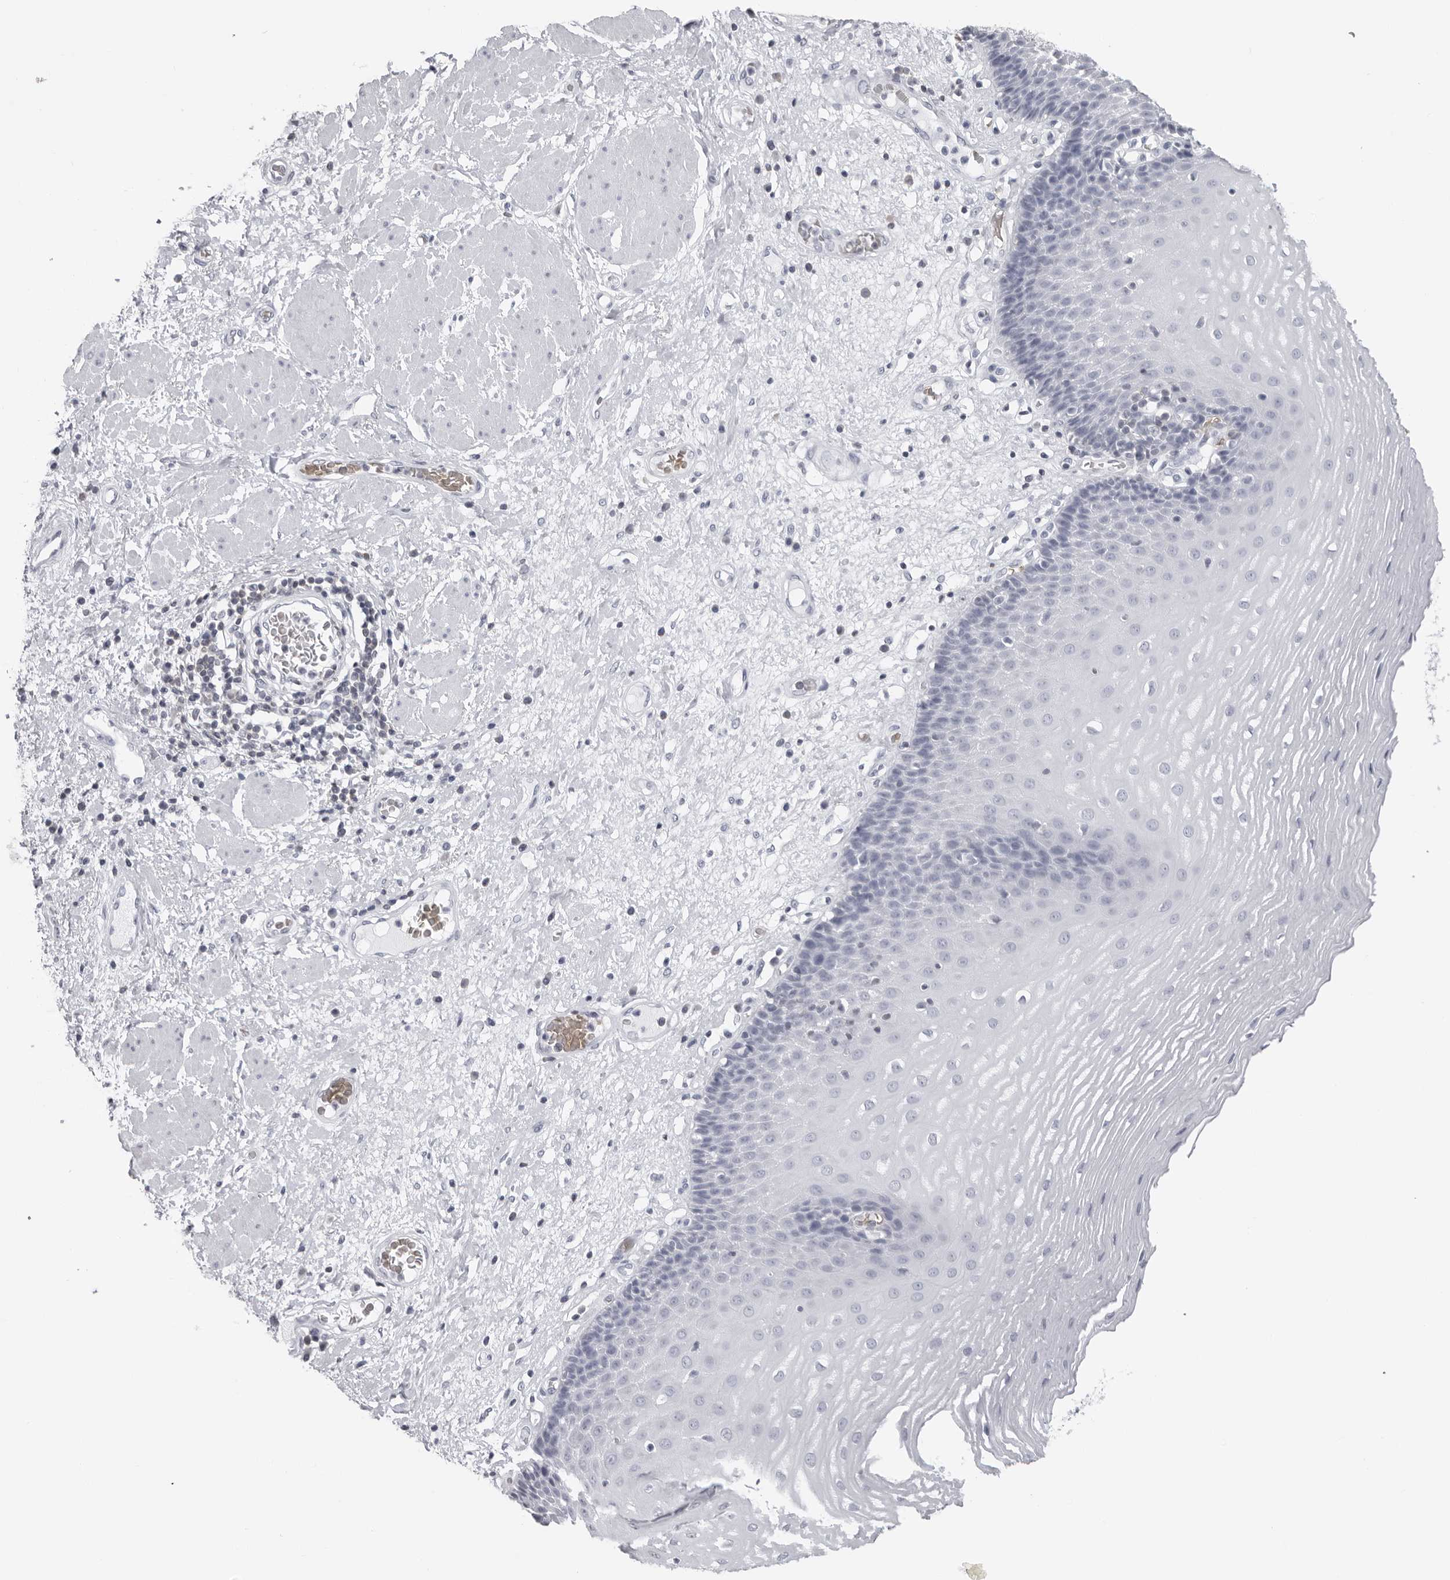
{"staining": {"intensity": "negative", "quantity": "none", "location": "none"}, "tissue": "esophagus", "cell_type": "Squamous epithelial cells", "image_type": "normal", "snomed": [{"axis": "morphology", "description": "Normal tissue, NOS"}, {"axis": "morphology", "description": "Adenocarcinoma, NOS"}, {"axis": "topography", "description": "Esophagus"}], "caption": "Immunohistochemistry photomicrograph of normal esophagus stained for a protein (brown), which displays no staining in squamous epithelial cells.", "gene": "EPB41", "patient": {"sex": "male", "age": 62}}